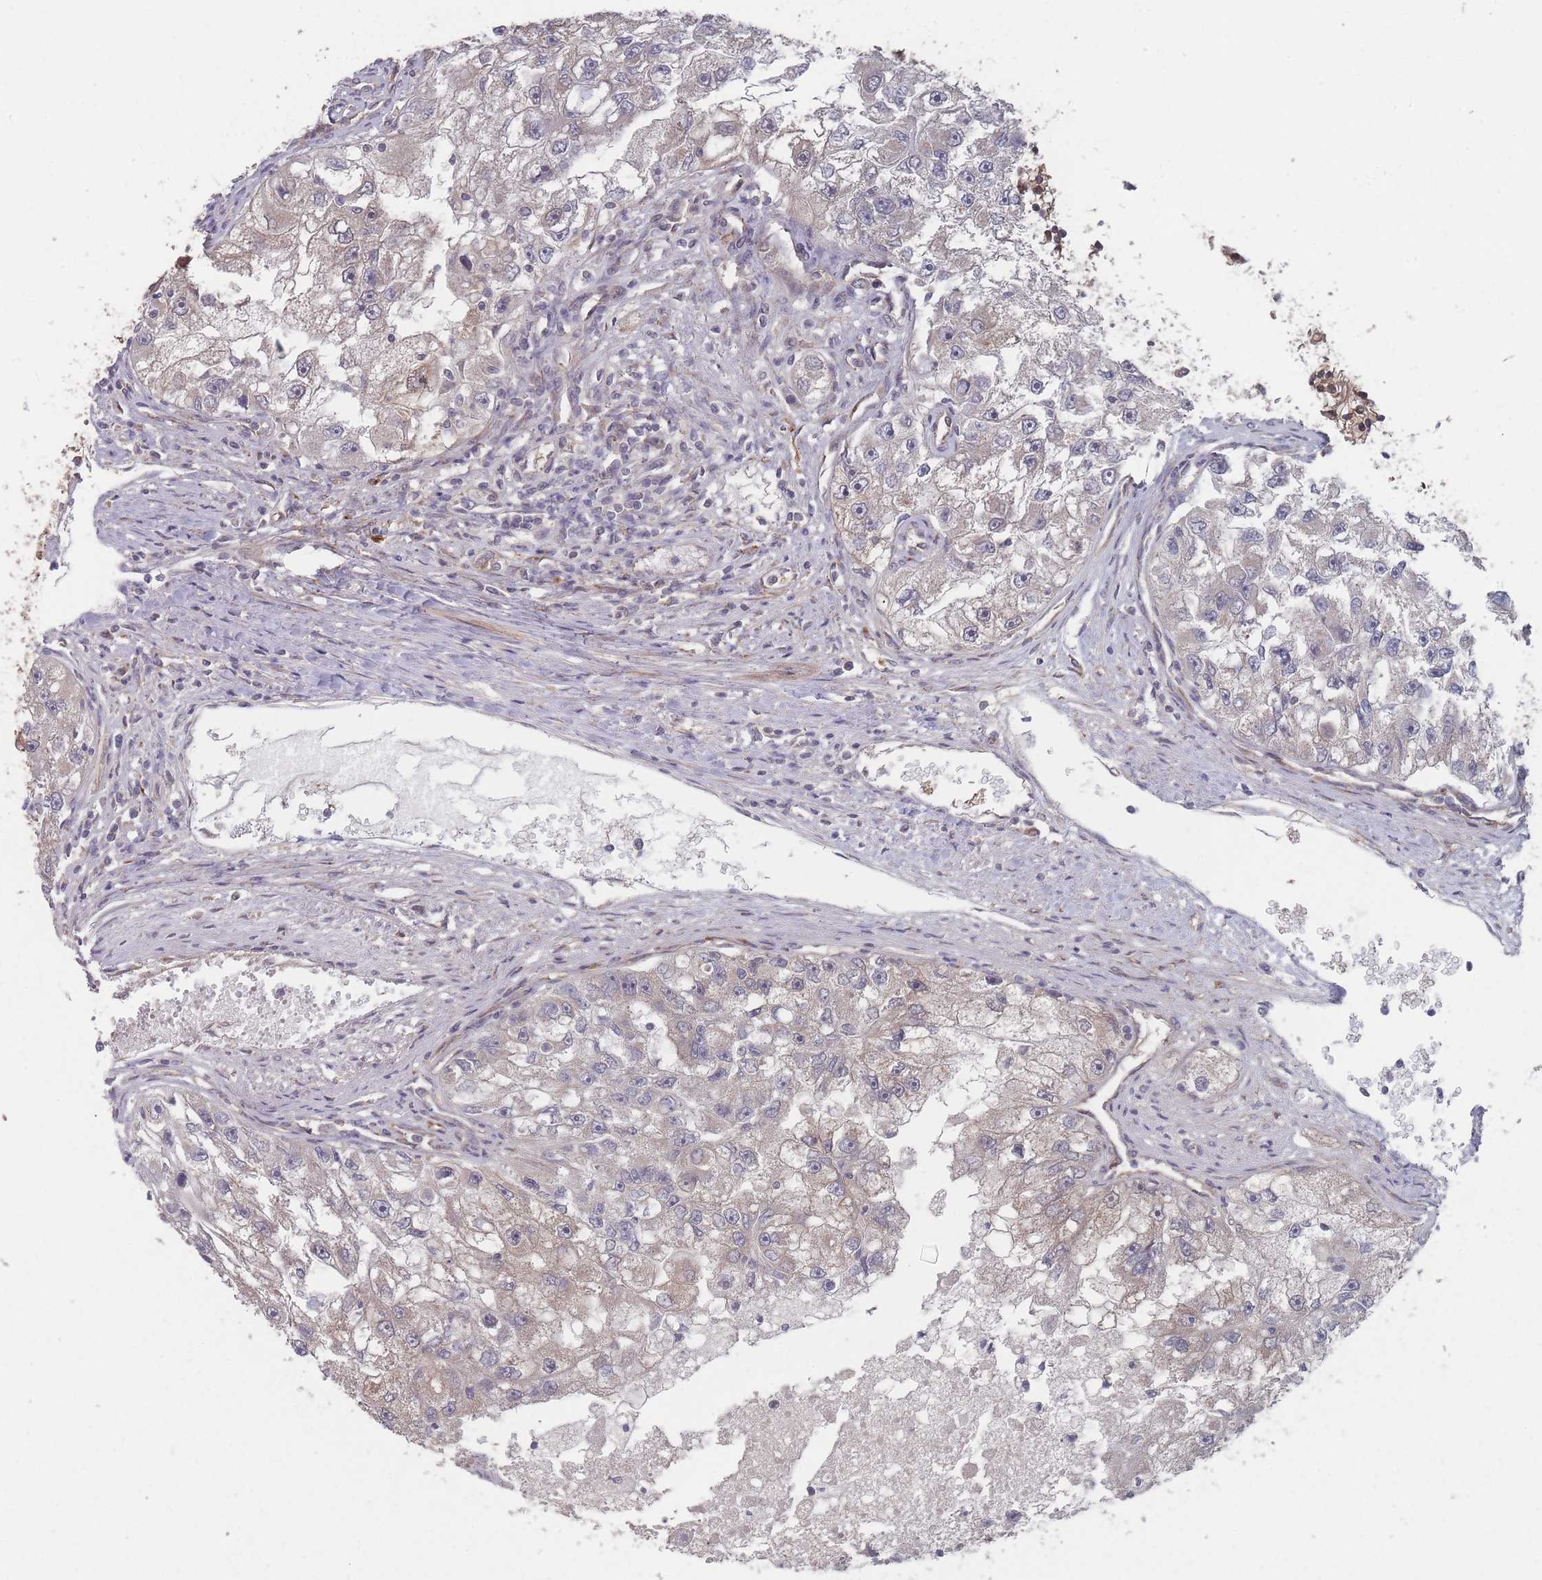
{"staining": {"intensity": "negative", "quantity": "none", "location": "none"}, "tissue": "renal cancer", "cell_type": "Tumor cells", "image_type": "cancer", "snomed": [{"axis": "morphology", "description": "Adenocarcinoma, NOS"}, {"axis": "topography", "description": "Kidney"}], "caption": "The micrograph demonstrates no significant positivity in tumor cells of renal adenocarcinoma.", "gene": "CNTRL", "patient": {"sex": "male", "age": 63}}